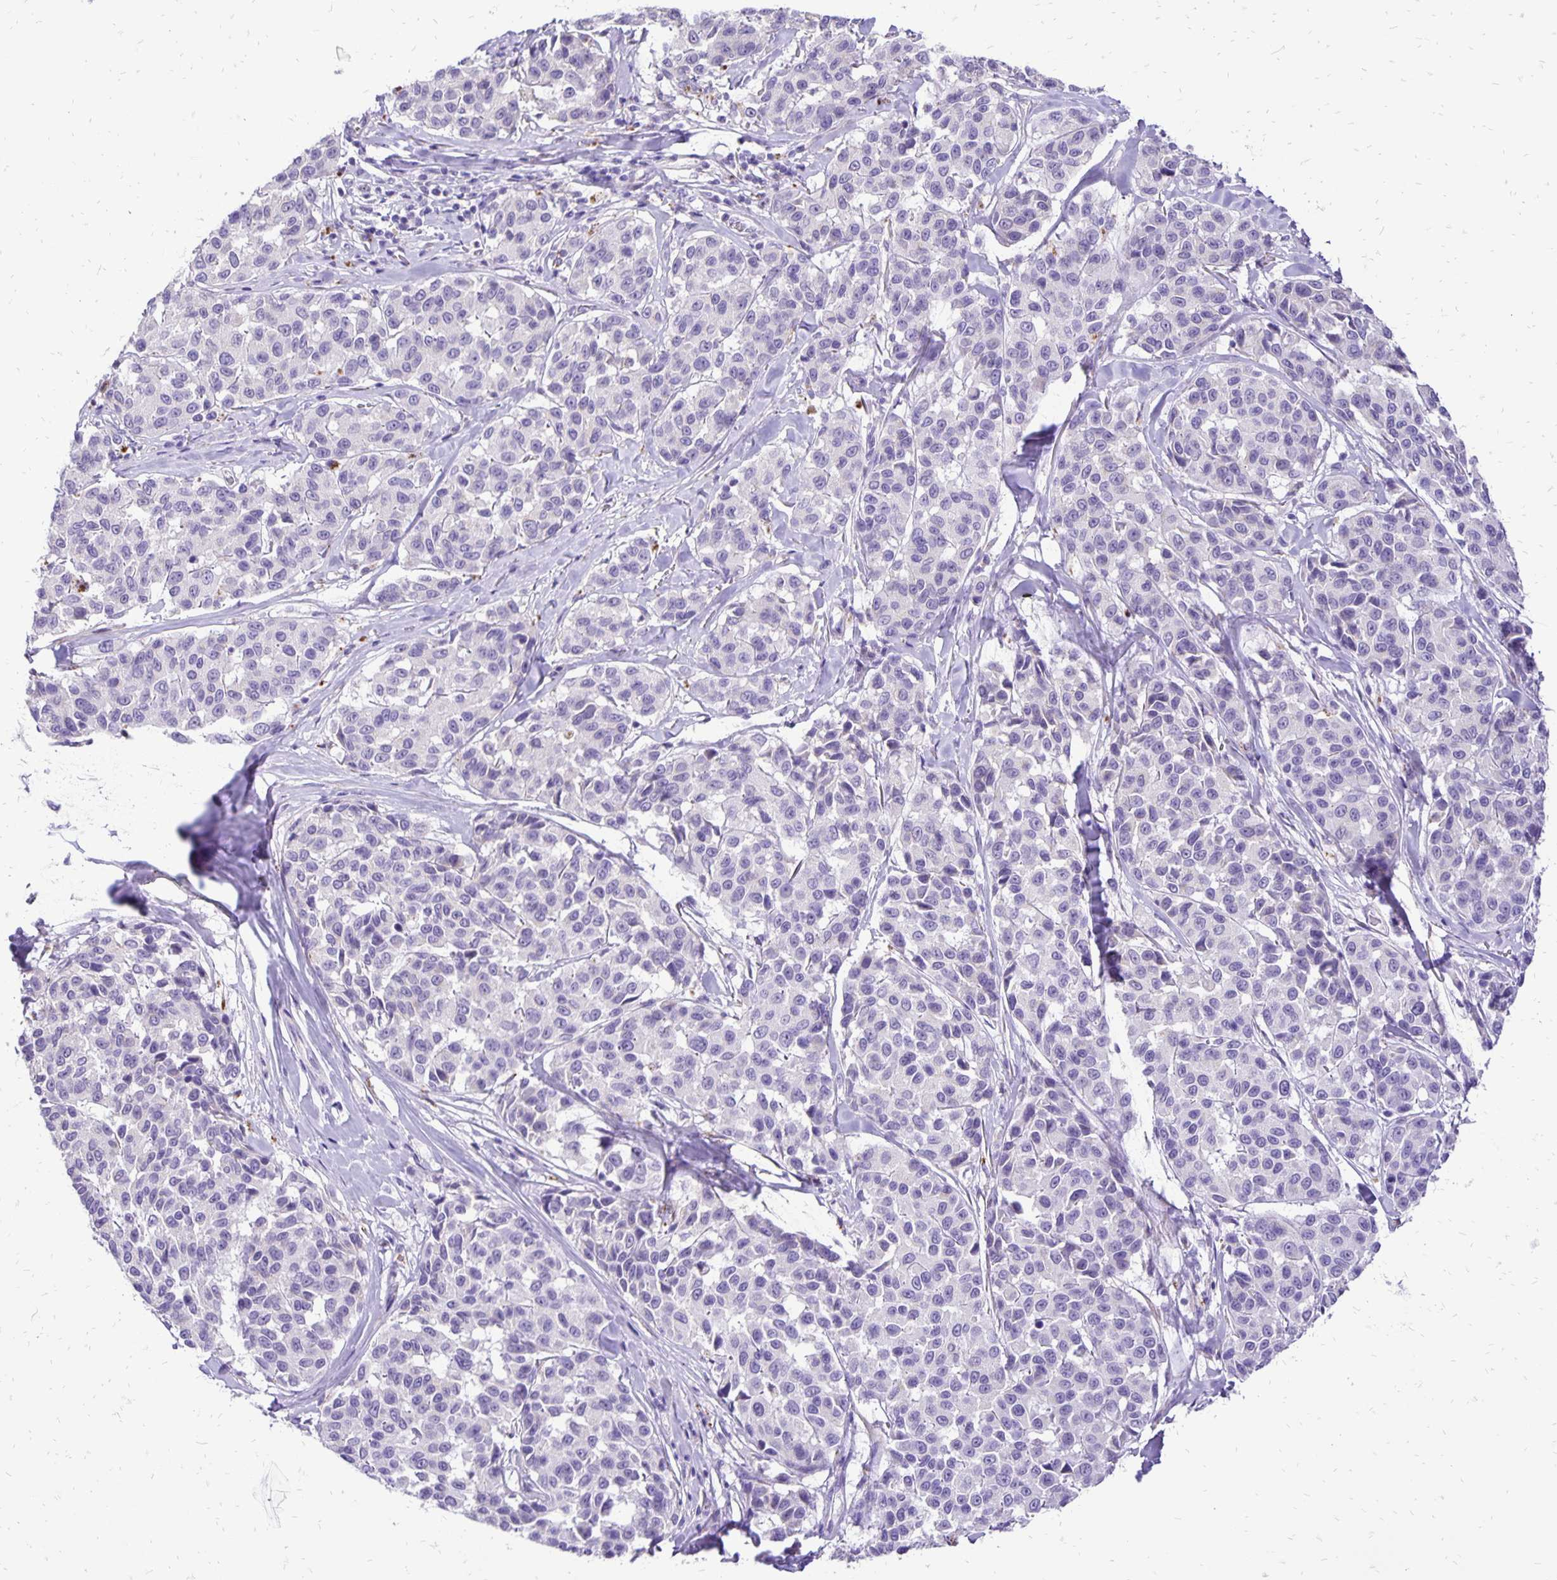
{"staining": {"intensity": "negative", "quantity": "none", "location": "none"}, "tissue": "melanoma", "cell_type": "Tumor cells", "image_type": "cancer", "snomed": [{"axis": "morphology", "description": "Malignant melanoma, NOS"}, {"axis": "topography", "description": "Skin"}], "caption": "Tumor cells show no significant staining in melanoma.", "gene": "EIF5A", "patient": {"sex": "female", "age": 66}}